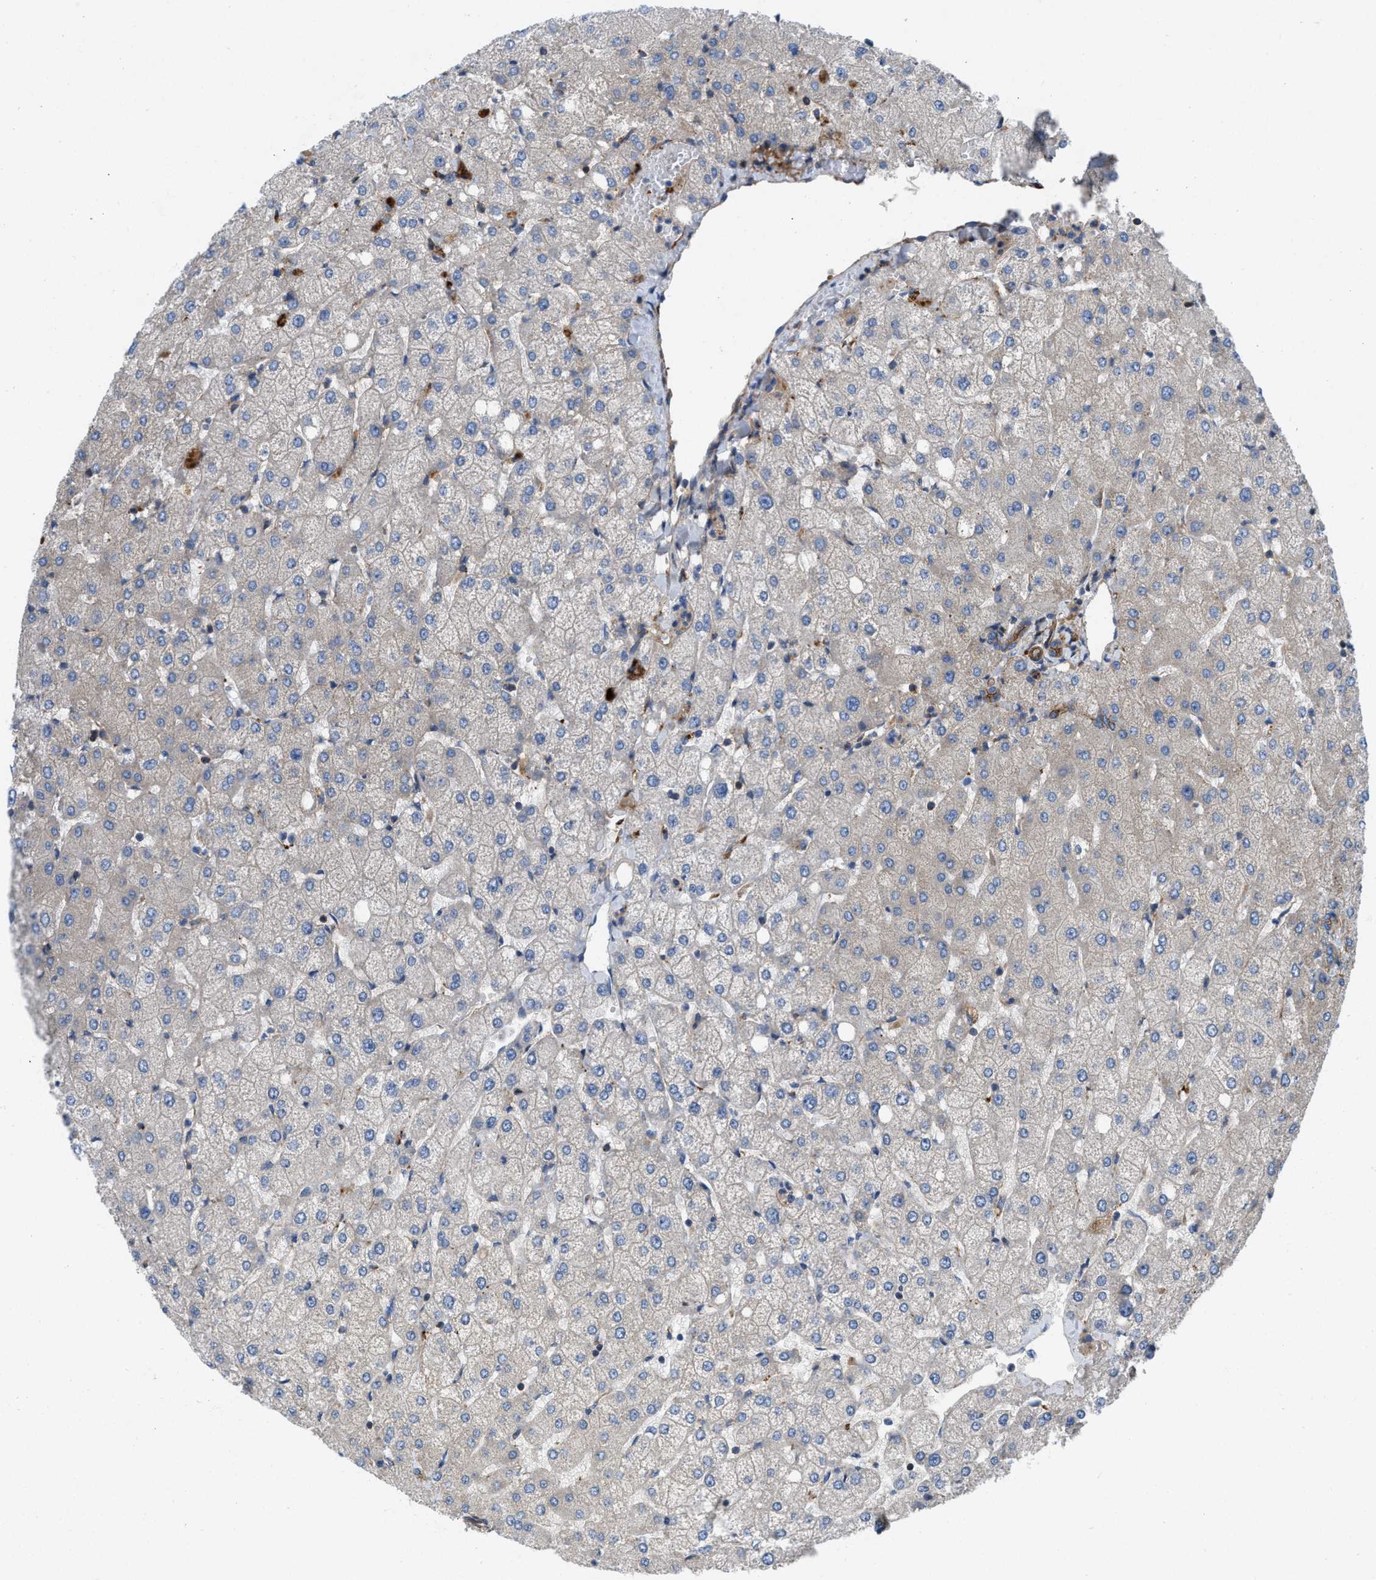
{"staining": {"intensity": "moderate", "quantity": "25%-75%", "location": "cytoplasmic/membranous"}, "tissue": "liver", "cell_type": "Cholangiocytes", "image_type": "normal", "snomed": [{"axis": "morphology", "description": "Normal tissue, NOS"}, {"axis": "topography", "description": "Liver"}], "caption": "Immunohistochemistry of normal human liver reveals medium levels of moderate cytoplasmic/membranous expression in approximately 25%-75% of cholangiocytes.", "gene": "NYNRIN", "patient": {"sex": "female", "age": 54}}